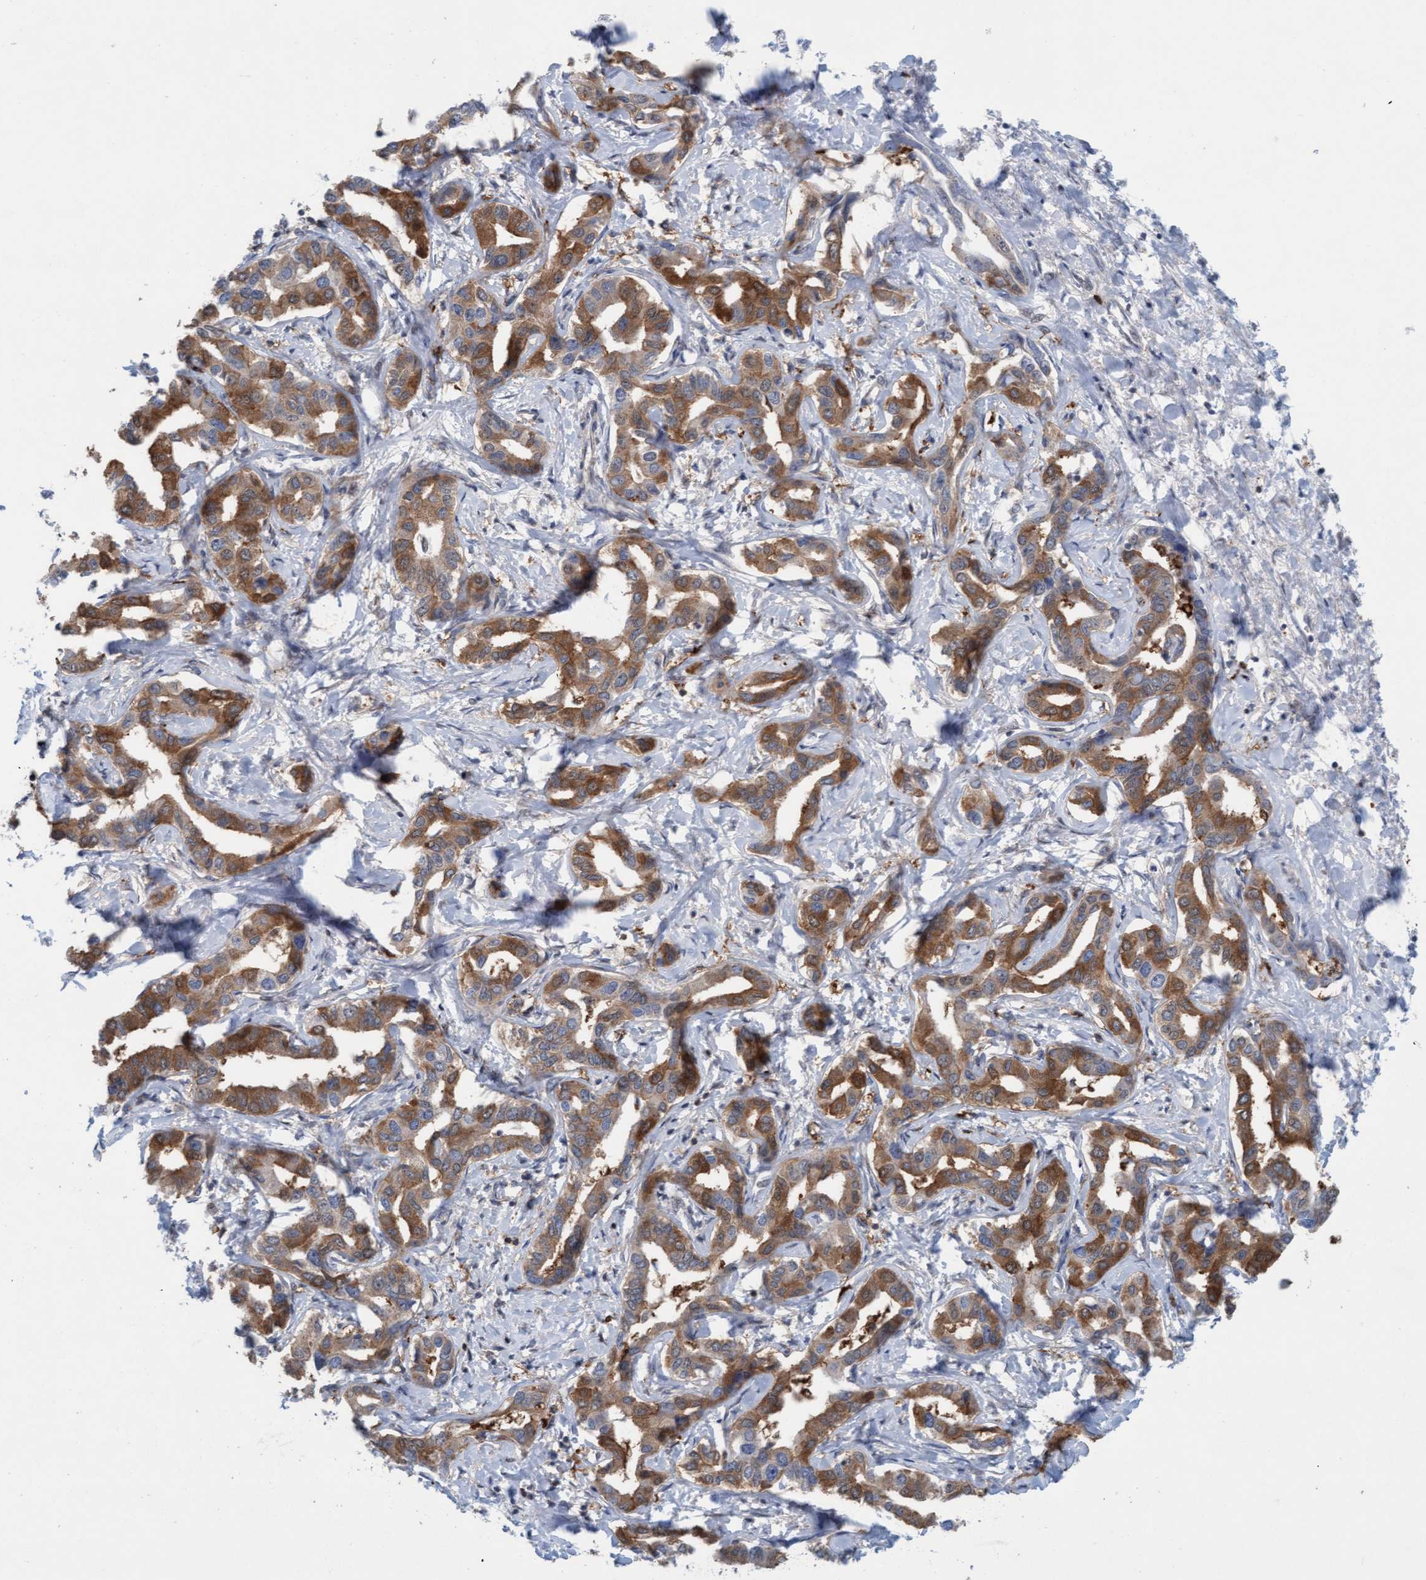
{"staining": {"intensity": "moderate", "quantity": ">75%", "location": "cytoplasmic/membranous"}, "tissue": "liver cancer", "cell_type": "Tumor cells", "image_type": "cancer", "snomed": [{"axis": "morphology", "description": "Cholangiocarcinoma"}, {"axis": "topography", "description": "Liver"}], "caption": "High-magnification brightfield microscopy of liver cancer stained with DAB (3,3'-diaminobenzidine) (brown) and counterstained with hematoxylin (blue). tumor cells exhibit moderate cytoplasmic/membranous positivity is present in approximately>75% of cells. The protein is stained brown, and the nuclei are stained in blue (DAB IHC with brightfield microscopy, high magnification).", "gene": "KLHL25", "patient": {"sex": "male", "age": 59}}